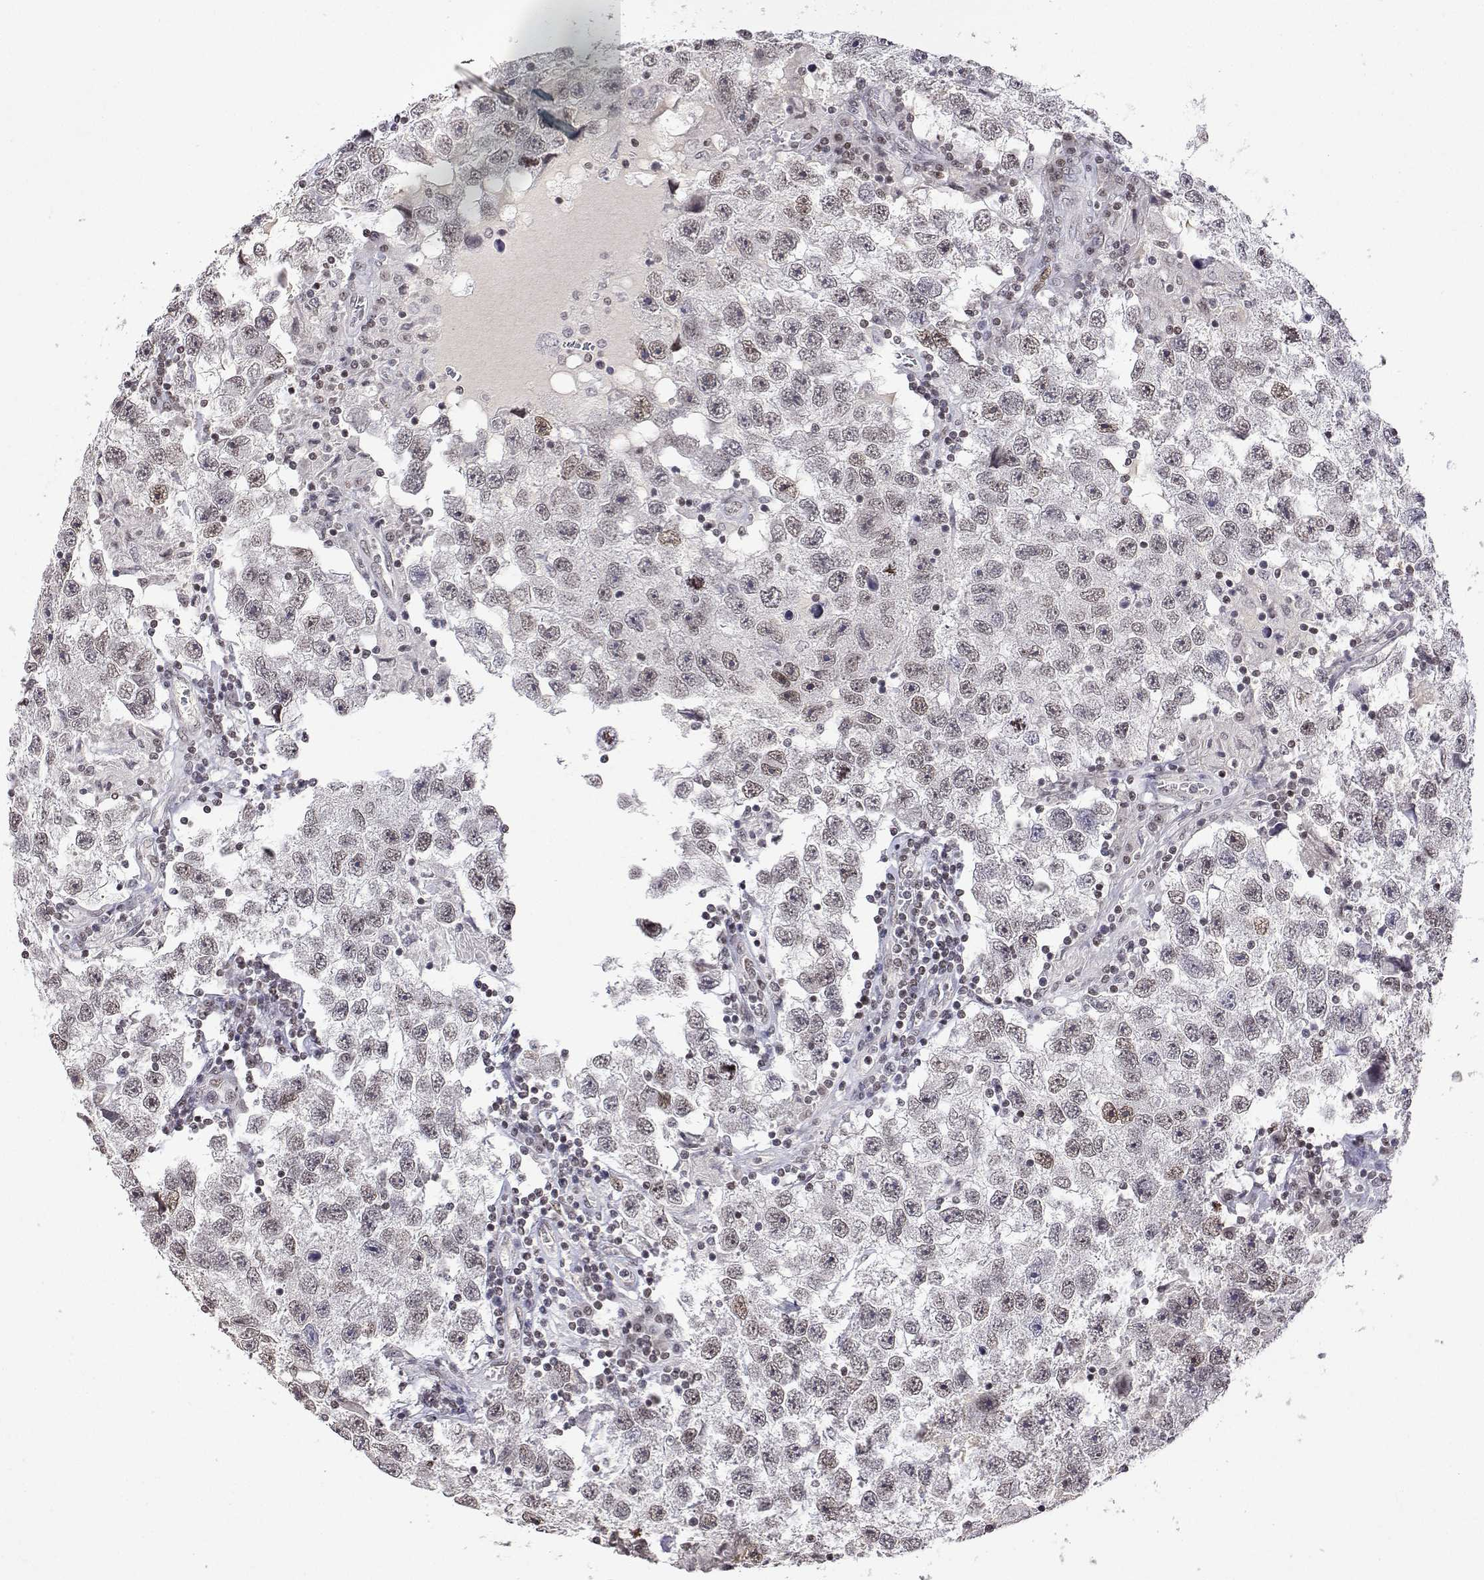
{"staining": {"intensity": "weak", "quantity": ">75%", "location": "nuclear"}, "tissue": "testis cancer", "cell_type": "Tumor cells", "image_type": "cancer", "snomed": [{"axis": "morphology", "description": "Seminoma, NOS"}, {"axis": "topography", "description": "Testis"}], "caption": "DAB immunohistochemical staining of seminoma (testis) demonstrates weak nuclear protein positivity in approximately >75% of tumor cells.", "gene": "XPC", "patient": {"sex": "male", "age": 26}}